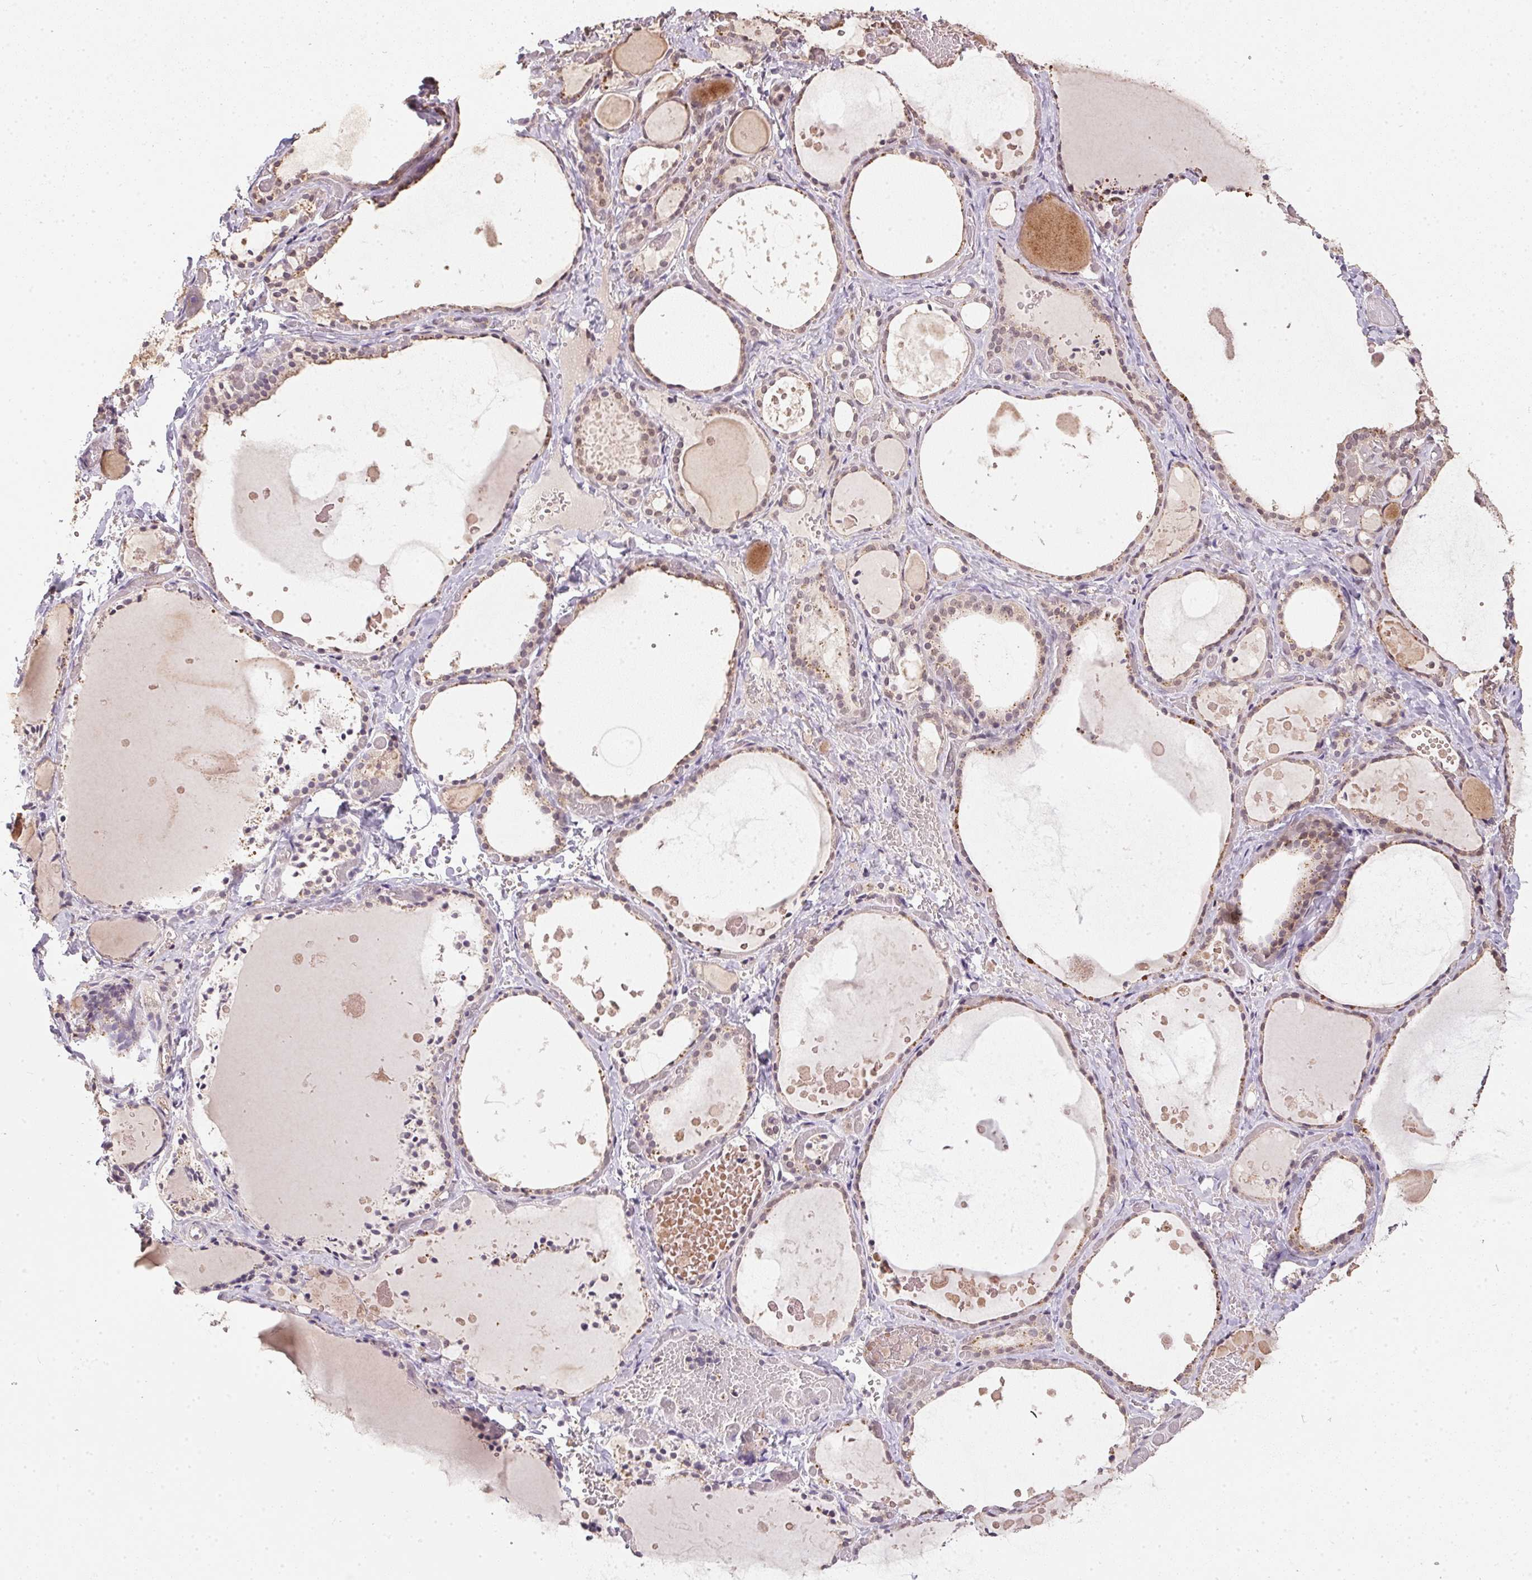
{"staining": {"intensity": "moderate", "quantity": ">75%", "location": "cytoplasmic/membranous"}, "tissue": "thyroid gland", "cell_type": "Glandular cells", "image_type": "normal", "snomed": [{"axis": "morphology", "description": "Normal tissue, NOS"}, {"axis": "topography", "description": "Thyroid gland"}], "caption": "This histopathology image shows unremarkable thyroid gland stained with immunohistochemistry (IHC) to label a protein in brown. The cytoplasmic/membranous of glandular cells show moderate positivity for the protein. Nuclei are counter-stained blue.", "gene": "PPP4R4", "patient": {"sex": "female", "age": 56}}